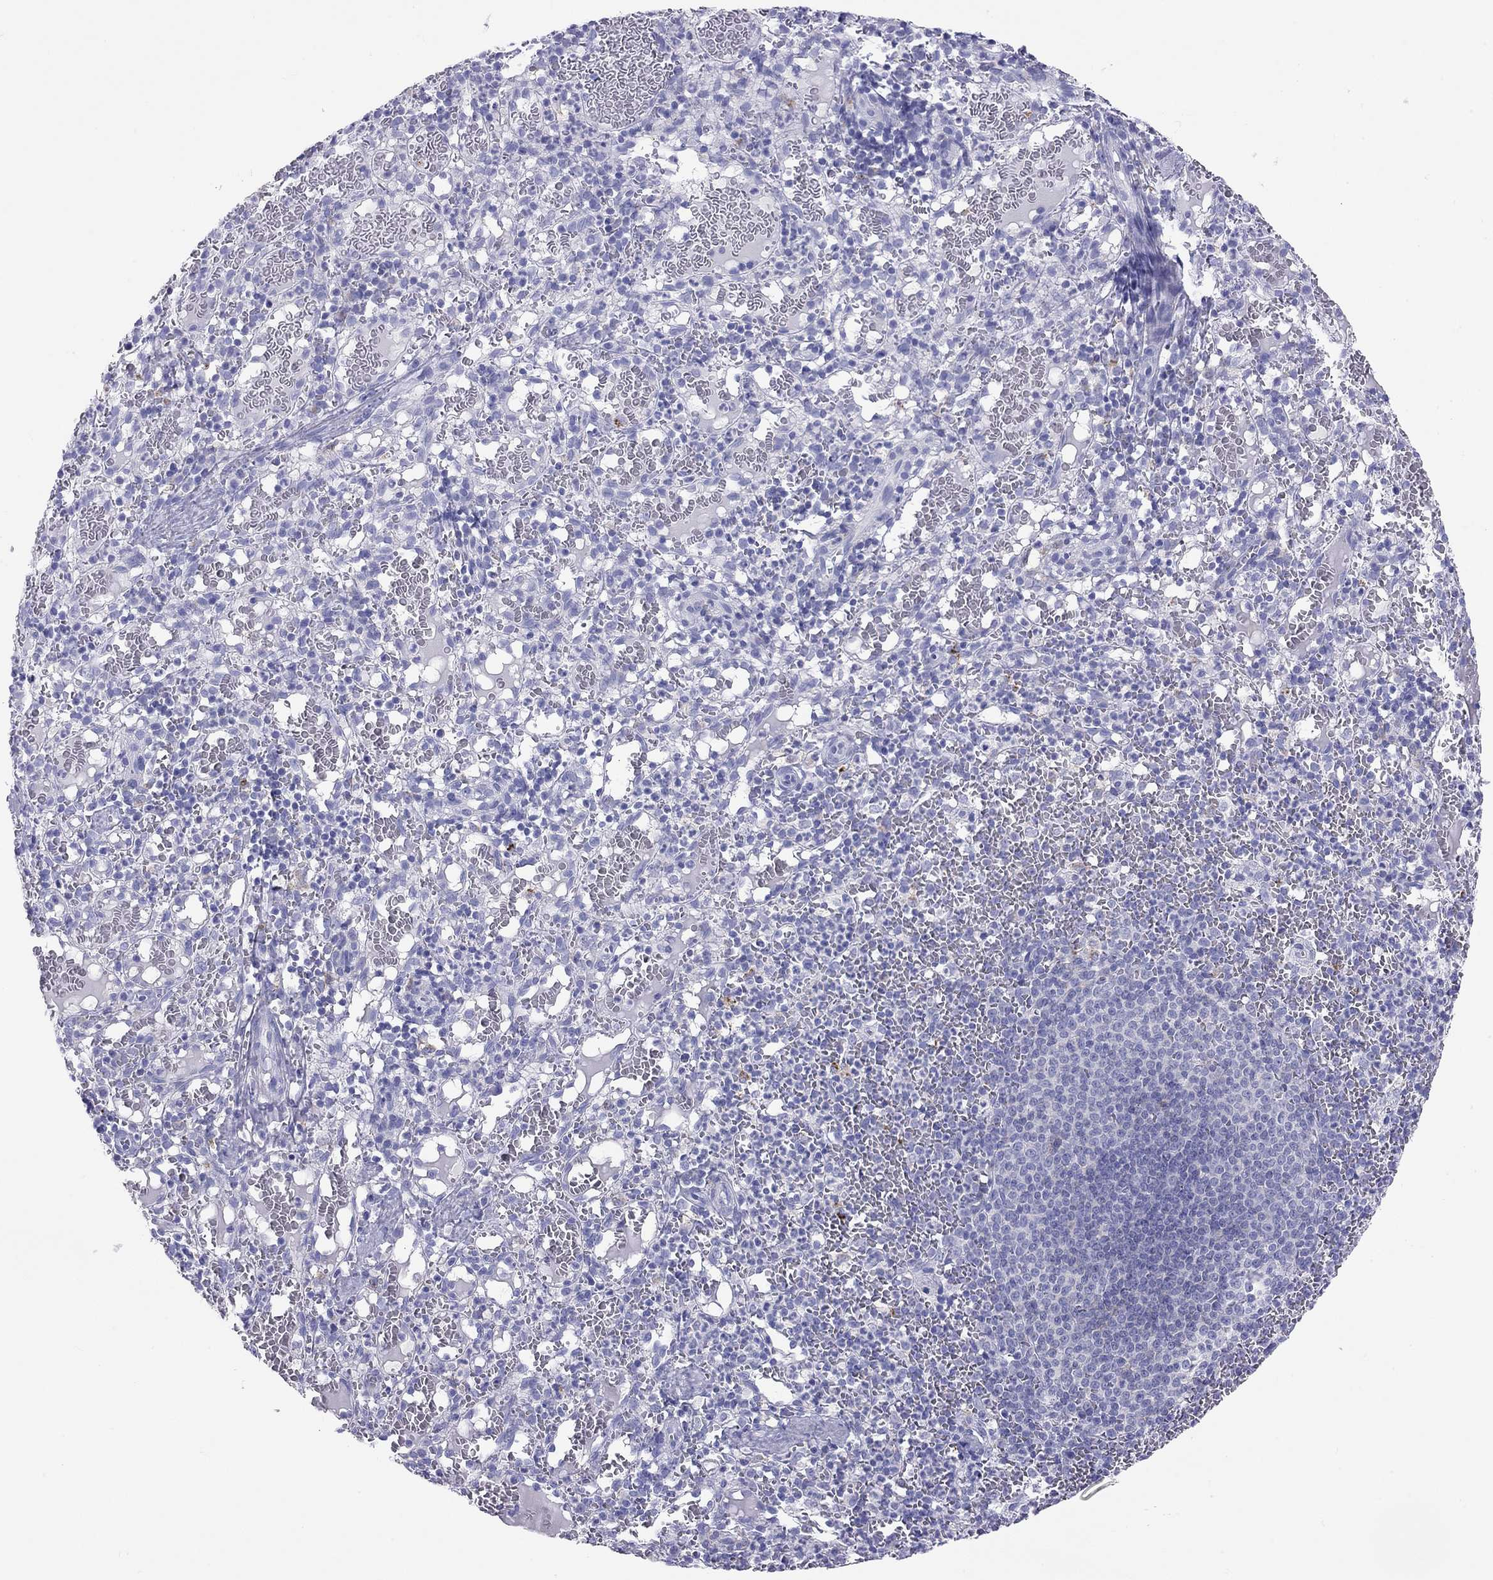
{"staining": {"intensity": "negative", "quantity": "none", "location": "none"}, "tissue": "spleen", "cell_type": "Cells in red pulp", "image_type": "normal", "snomed": [{"axis": "morphology", "description": "Normal tissue, NOS"}, {"axis": "topography", "description": "Spleen"}], "caption": "Cells in red pulp show no significant protein positivity in normal spleen. (DAB IHC visualized using brightfield microscopy, high magnification).", "gene": "HLA", "patient": {"sex": "male", "age": 11}}